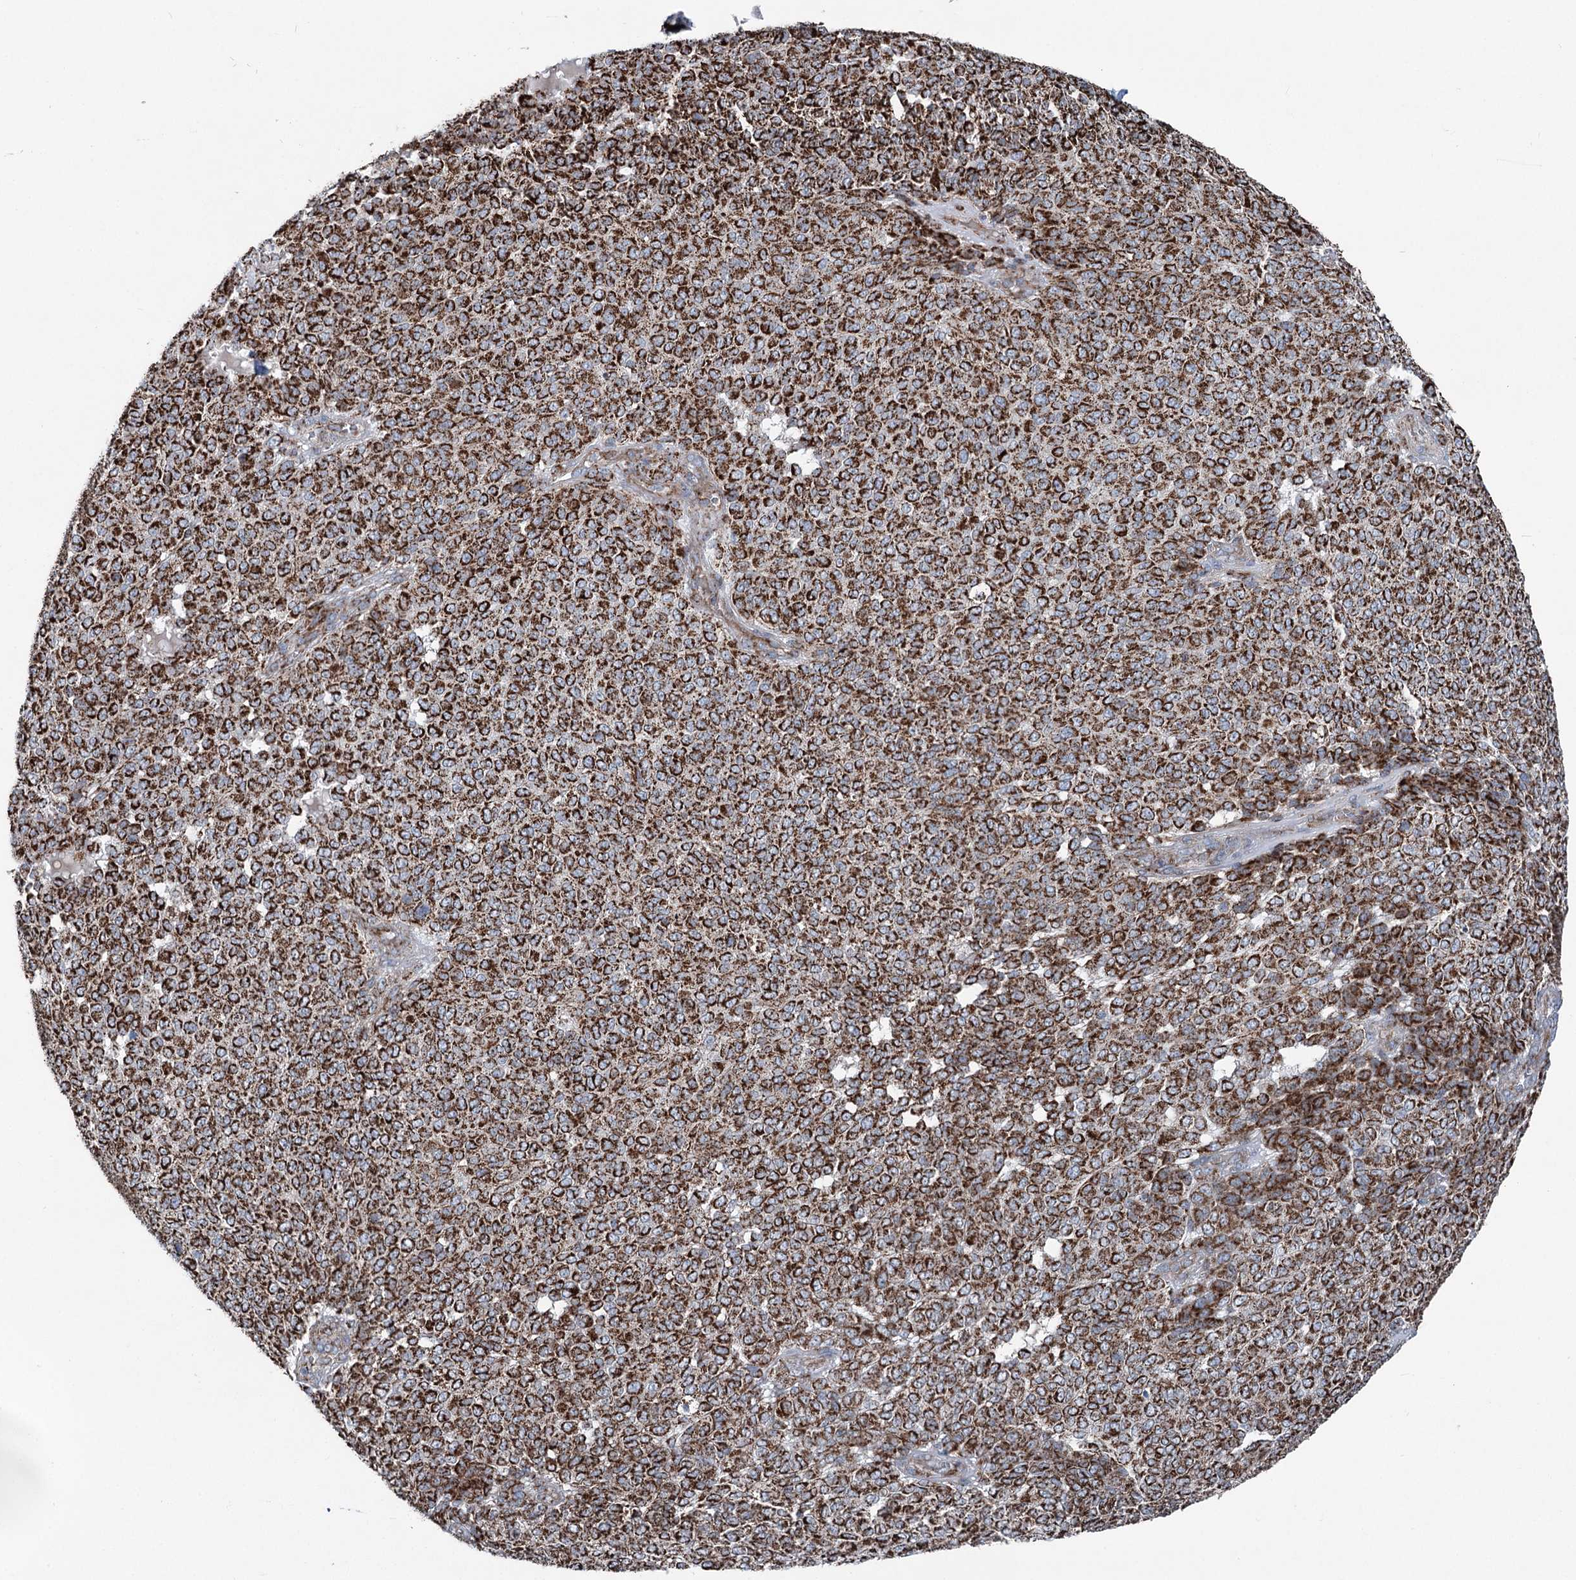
{"staining": {"intensity": "strong", "quantity": ">75%", "location": "cytoplasmic/membranous"}, "tissue": "melanoma", "cell_type": "Tumor cells", "image_type": "cancer", "snomed": [{"axis": "morphology", "description": "Malignant melanoma, NOS"}, {"axis": "topography", "description": "Skin"}], "caption": "Immunohistochemistry (IHC) (DAB (3,3'-diaminobenzidine)) staining of melanoma exhibits strong cytoplasmic/membranous protein expression in approximately >75% of tumor cells.", "gene": "UCN3", "patient": {"sex": "male", "age": 49}}